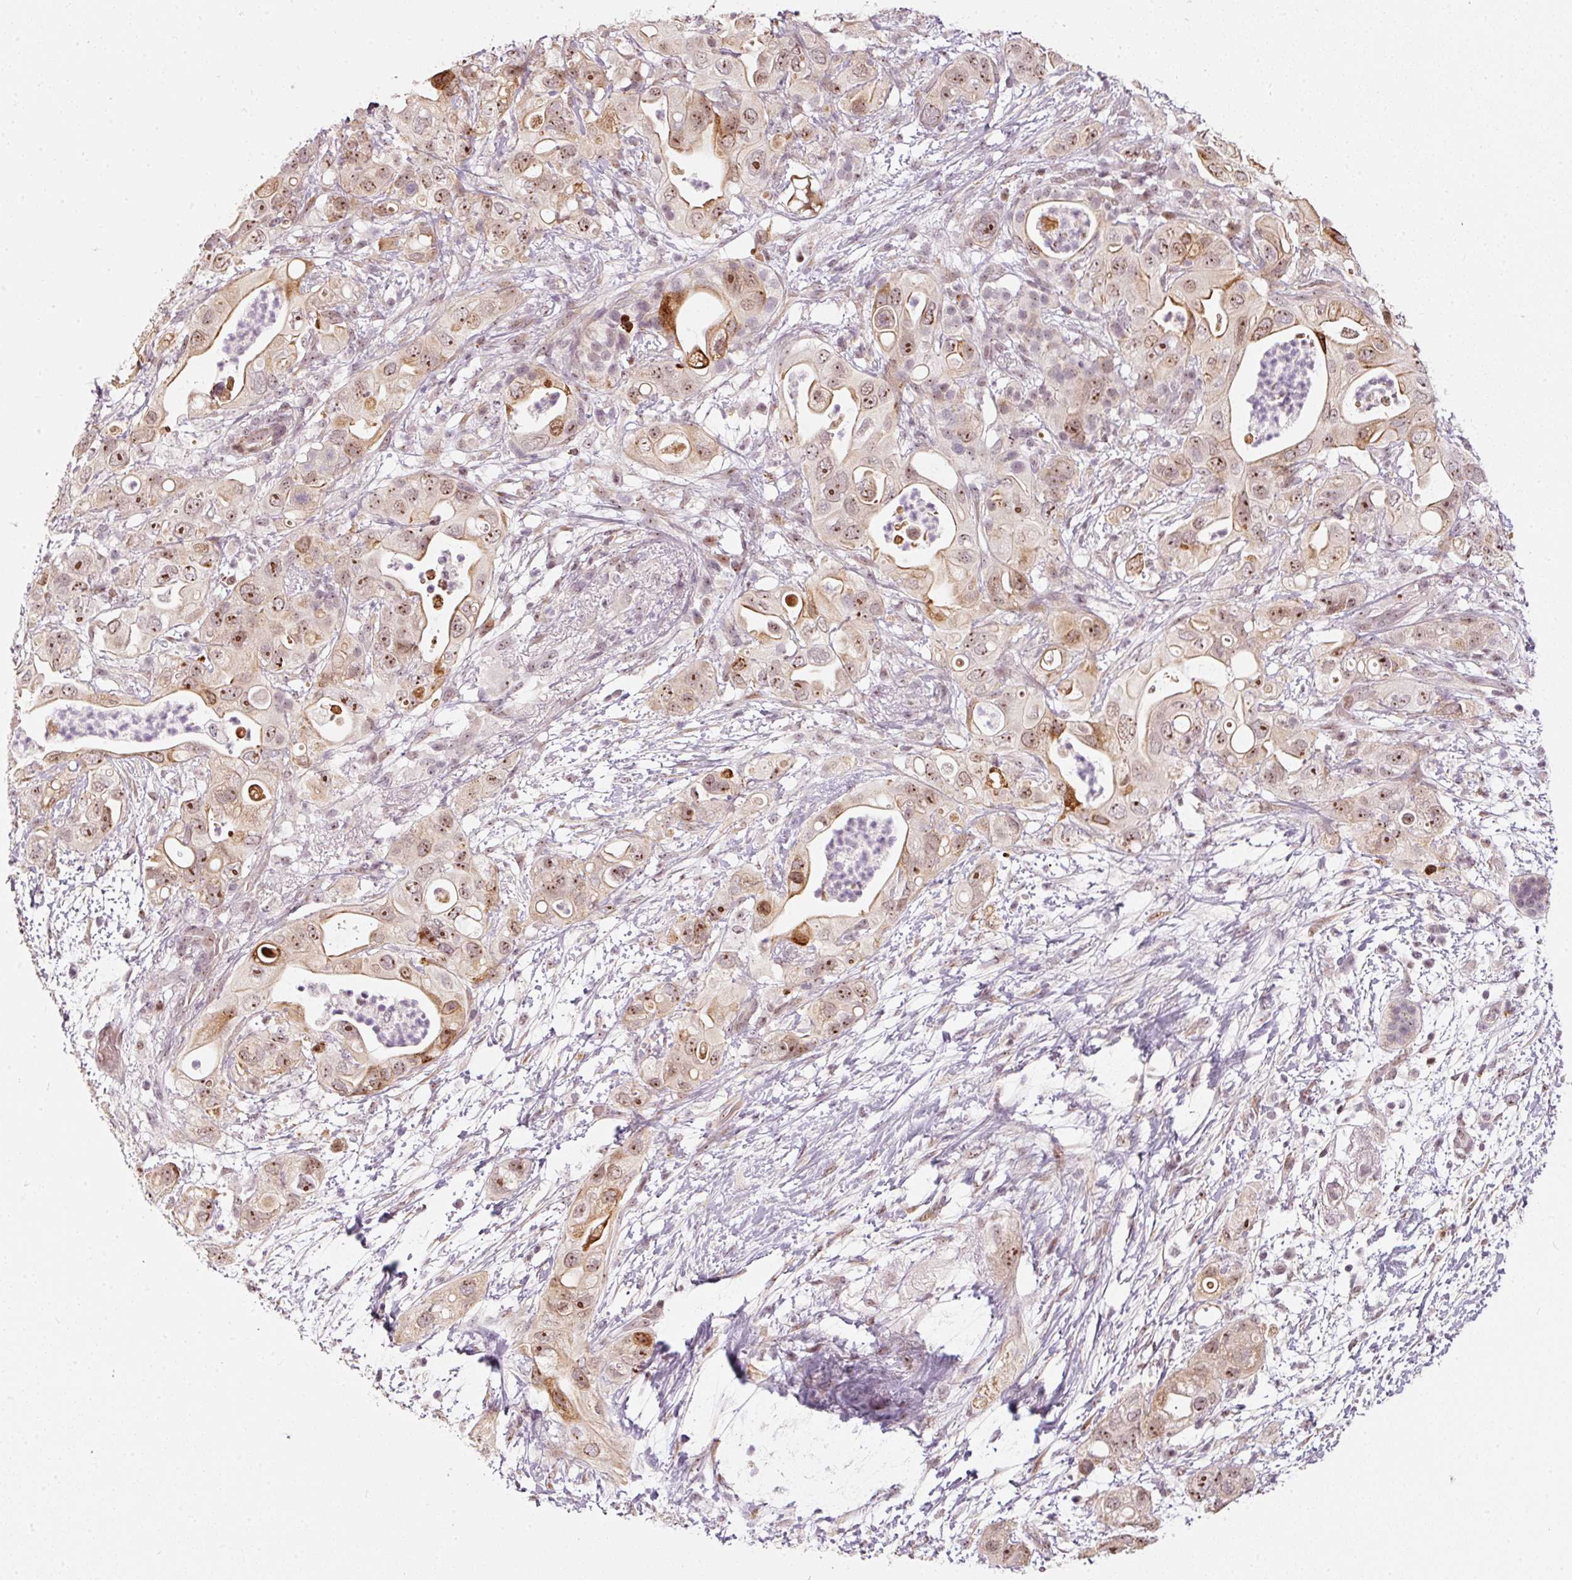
{"staining": {"intensity": "strong", "quantity": ">75%", "location": "nuclear"}, "tissue": "pancreatic cancer", "cell_type": "Tumor cells", "image_type": "cancer", "snomed": [{"axis": "morphology", "description": "Adenocarcinoma, NOS"}, {"axis": "topography", "description": "Pancreas"}], "caption": "The photomicrograph reveals staining of pancreatic adenocarcinoma, revealing strong nuclear protein positivity (brown color) within tumor cells. (DAB (3,3'-diaminobenzidine) IHC, brown staining for protein, blue staining for nuclei).", "gene": "MXRA8", "patient": {"sex": "female", "age": 72}}